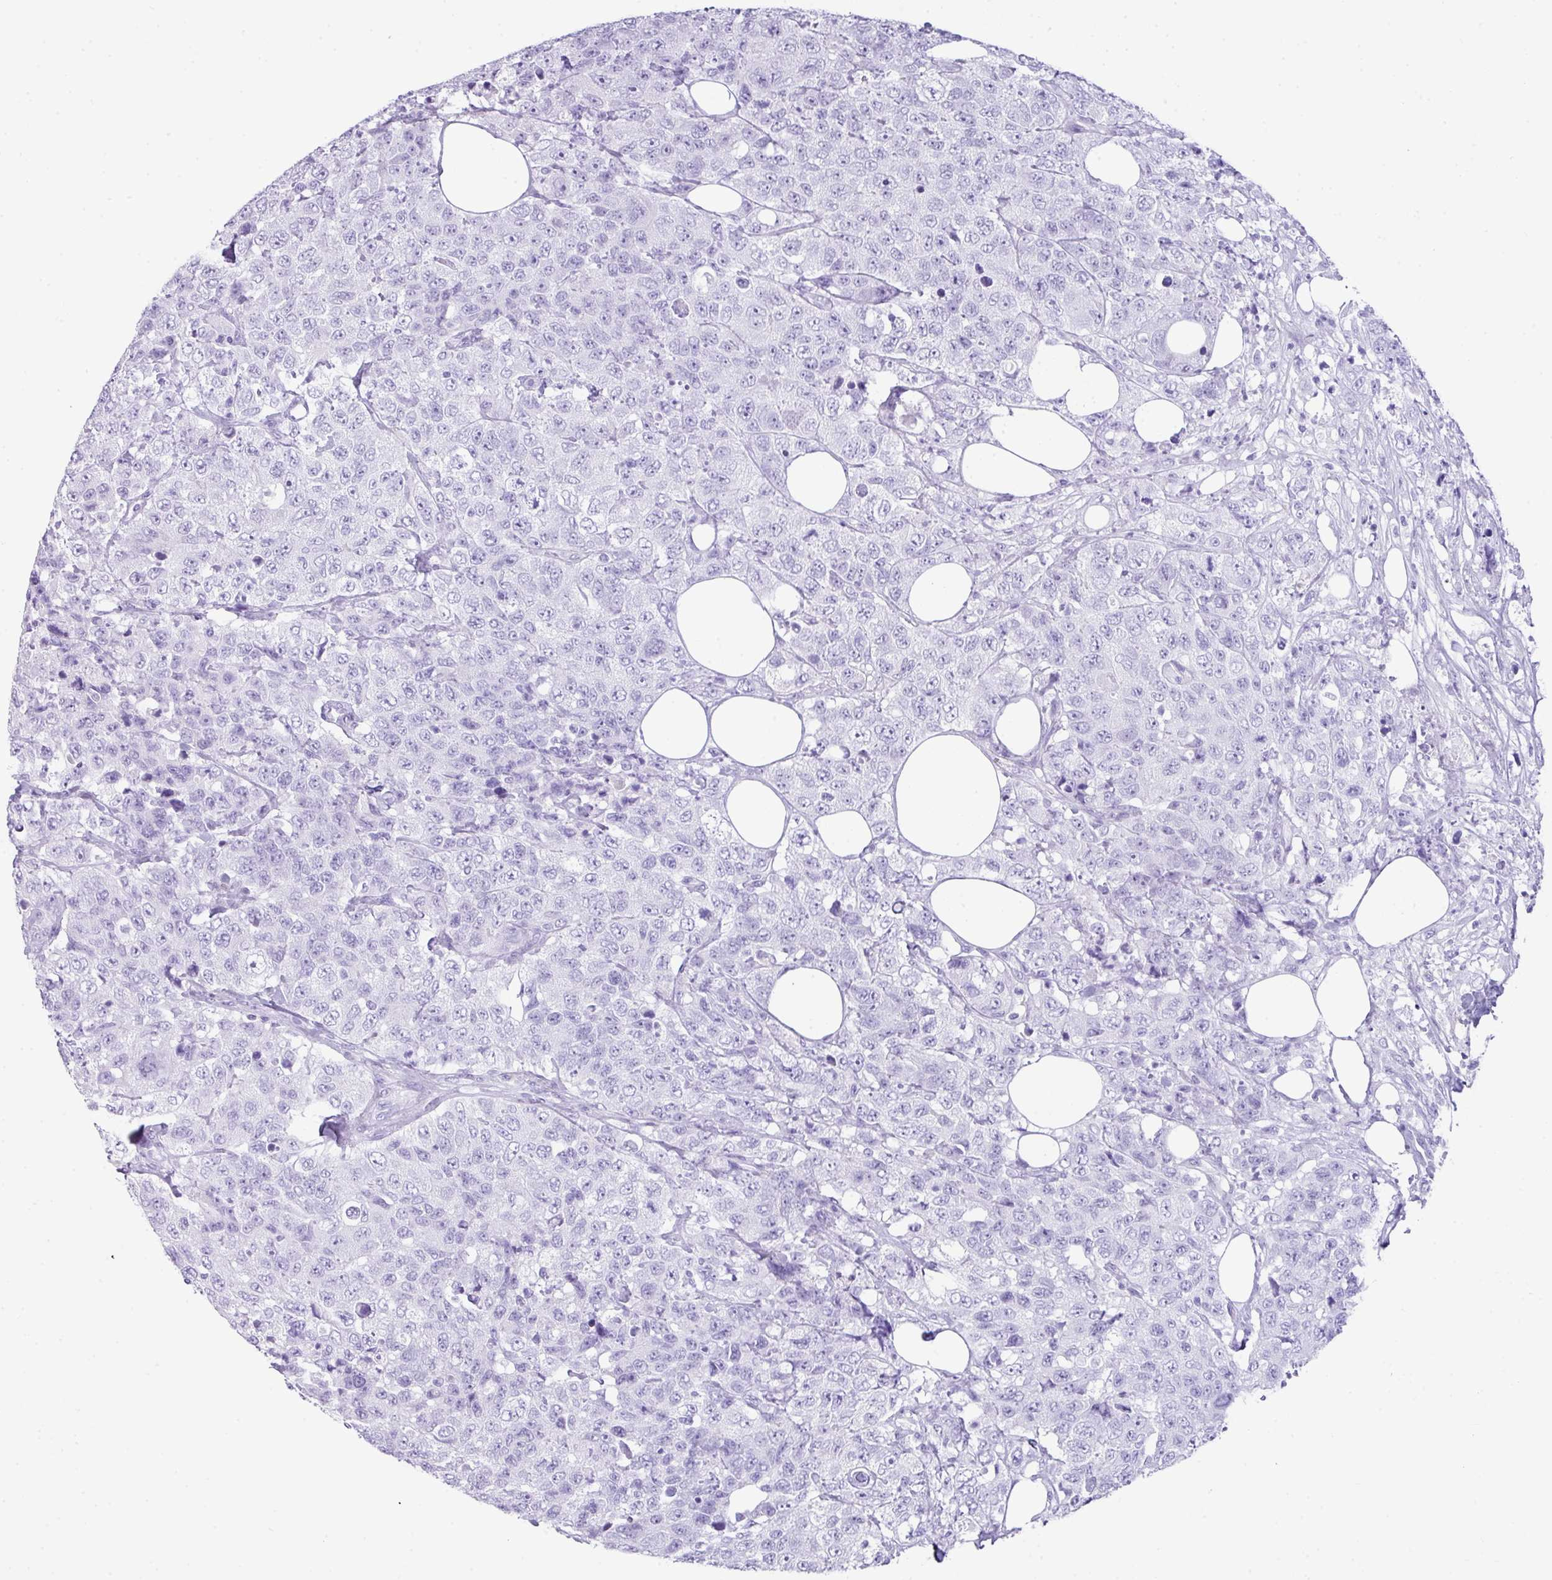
{"staining": {"intensity": "negative", "quantity": "none", "location": "none"}, "tissue": "urothelial cancer", "cell_type": "Tumor cells", "image_type": "cancer", "snomed": [{"axis": "morphology", "description": "Urothelial carcinoma, High grade"}, {"axis": "topography", "description": "Urinary bladder"}], "caption": "High magnification brightfield microscopy of urothelial cancer stained with DAB (3,3'-diaminobenzidine) (brown) and counterstained with hematoxylin (blue): tumor cells show no significant positivity.", "gene": "TNP1", "patient": {"sex": "female", "age": 78}}